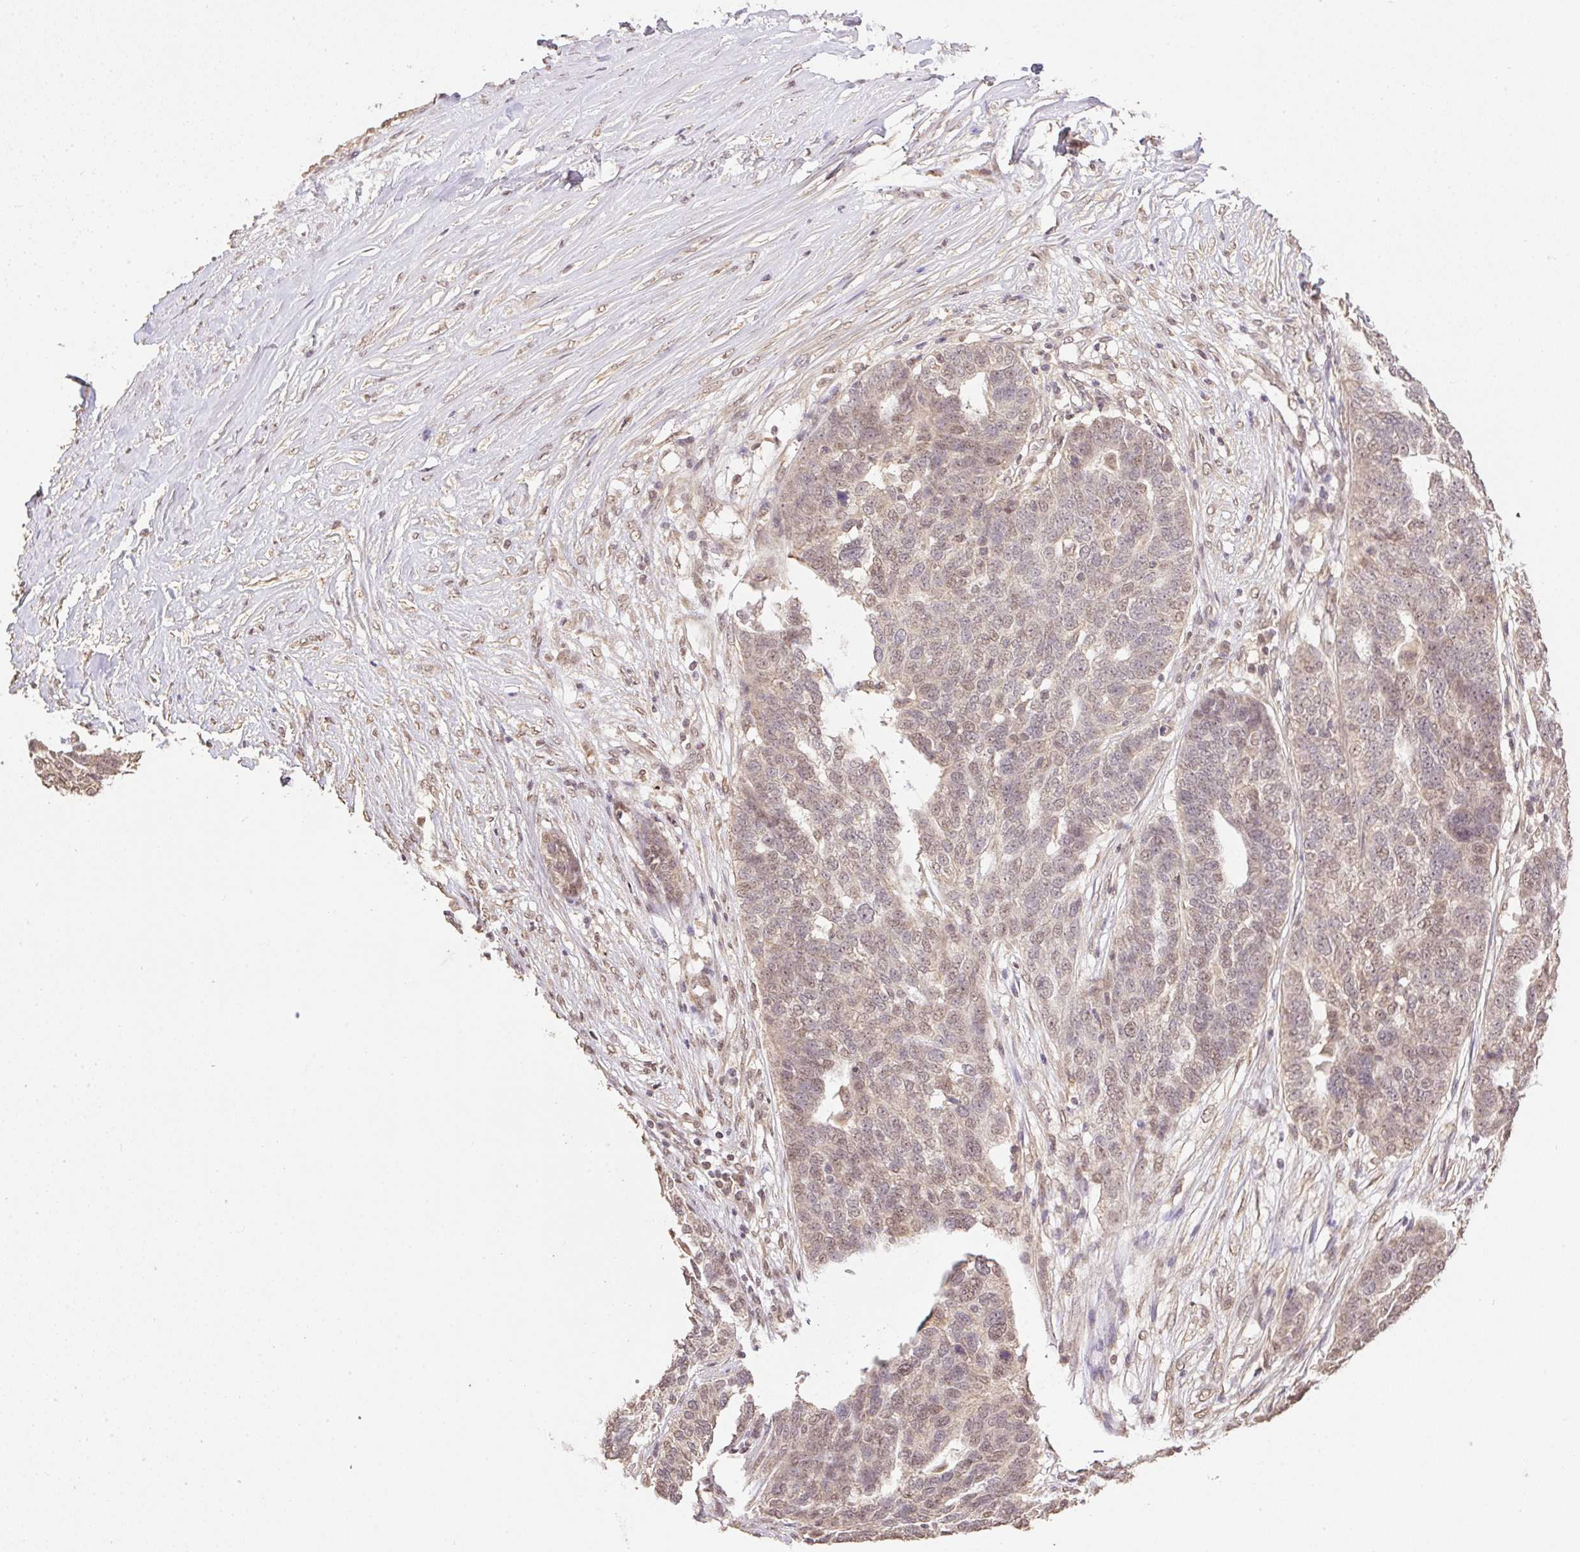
{"staining": {"intensity": "weak", "quantity": "25%-75%", "location": "nuclear"}, "tissue": "ovarian cancer", "cell_type": "Tumor cells", "image_type": "cancer", "snomed": [{"axis": "morphology", "description": "Cystadenocarcinoma, serous, NOS"}, {"axis": "topography", "description": "Ovary"}], "caption": "A brown stain highlights weak nuclear positivity of a protein in serous cystadenocarcinoma (ovarian) tumor cells. (brown staining indicates protein expression, while blue staining denotes nuclei).", "gene": "VPS25", "patient": {"sex": "female", "age": 59}}